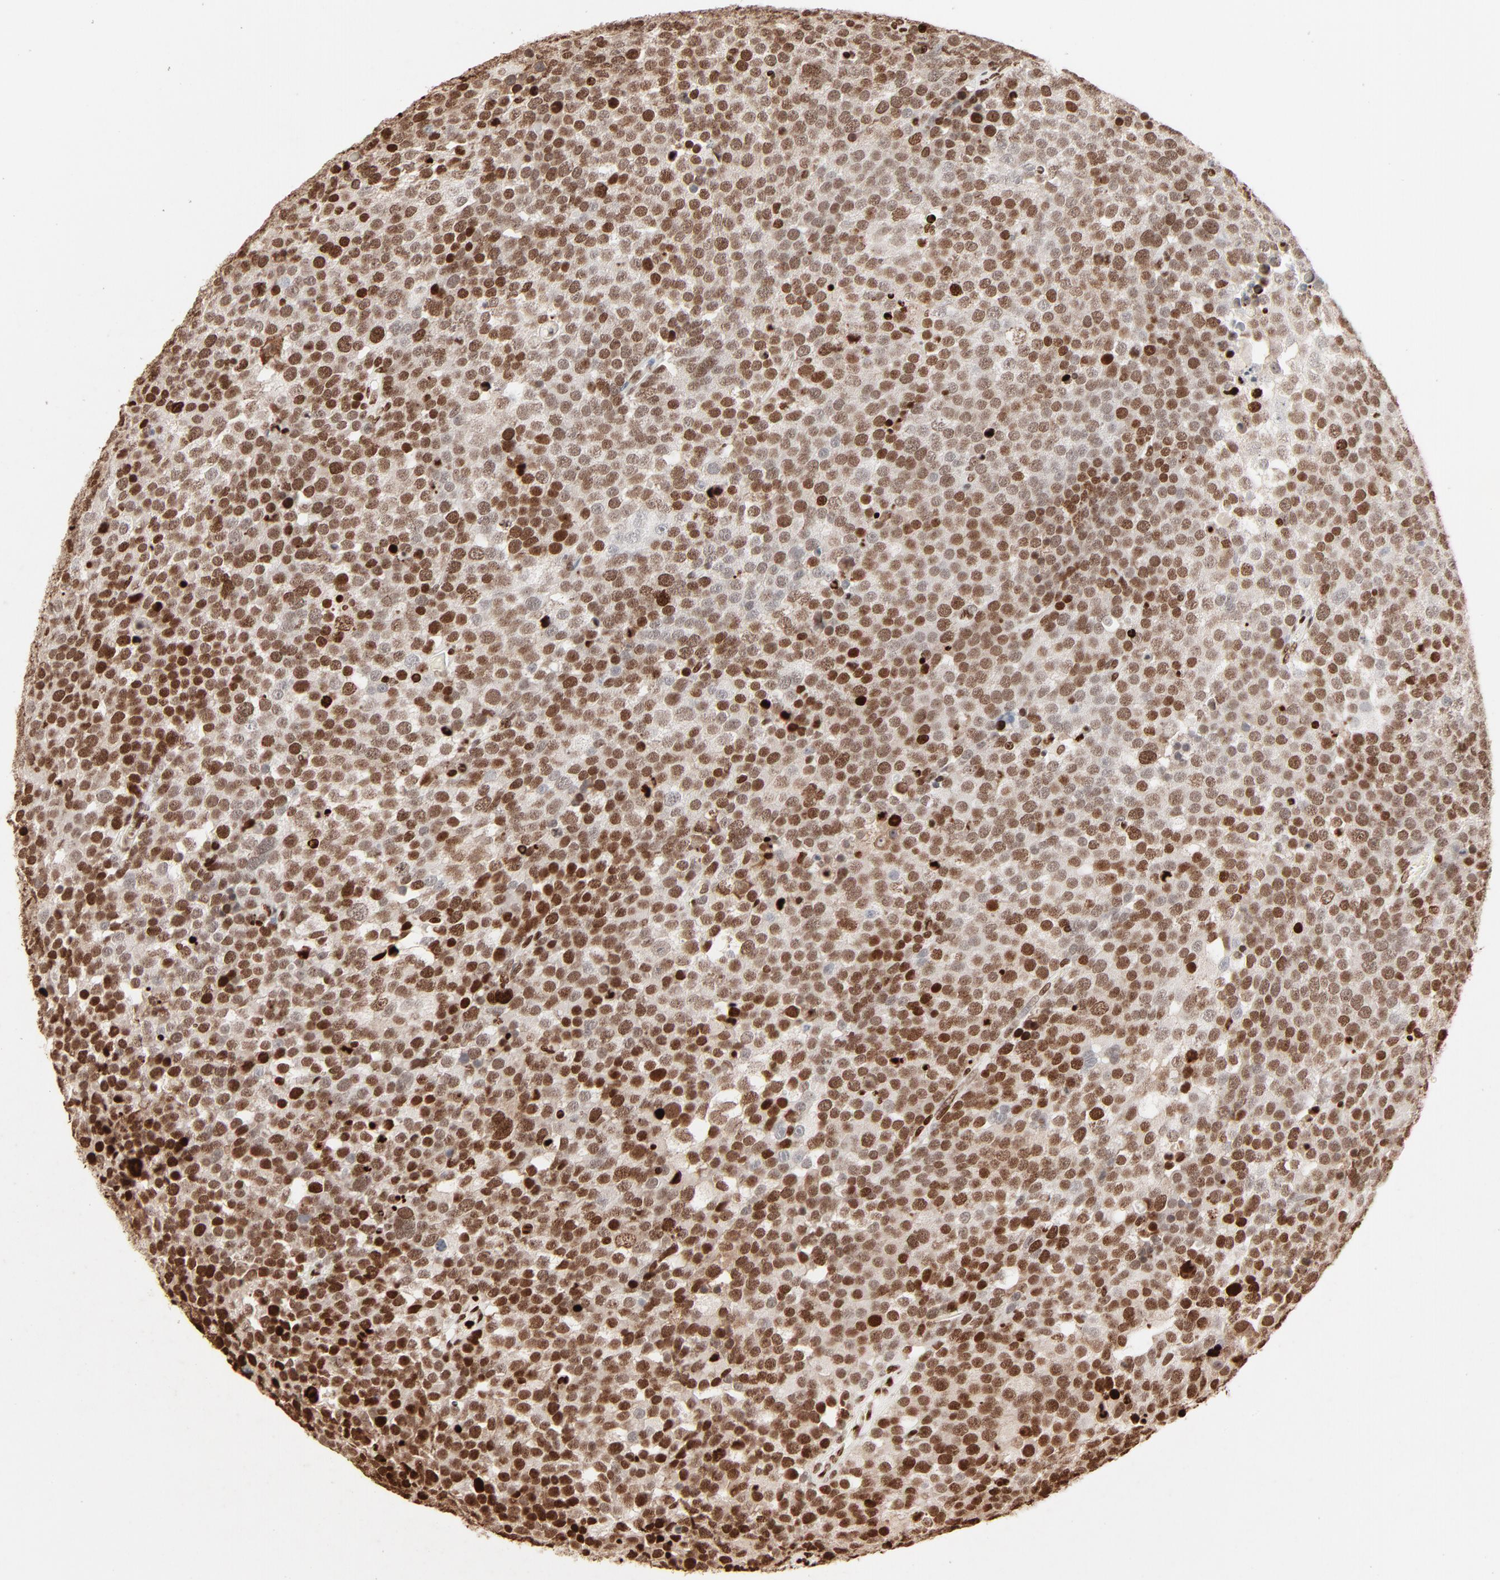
{"staining": {"intensity": "moderate", "quantity": ">75%", "location": "nuclear"}, "tissue": "testis cancer", "cell_type": "Tumor cells", "image_type": "cancer", "snomed": [{"axis": "morphology", "description": "Seminoma, NOS"}, {"axis": "topography", "description": "Testis"}], "caption": "The immunohistochemical stain highlights moderate nuclear staining in tumor cells of testis seminoma tissue. The protein is stained brown, and the nuclei are stained in blue (DAB IHC with brightfield microscopy, high magnification).", "gene": "HMGB2", "patient": {"sex": "male", "age": 71}}